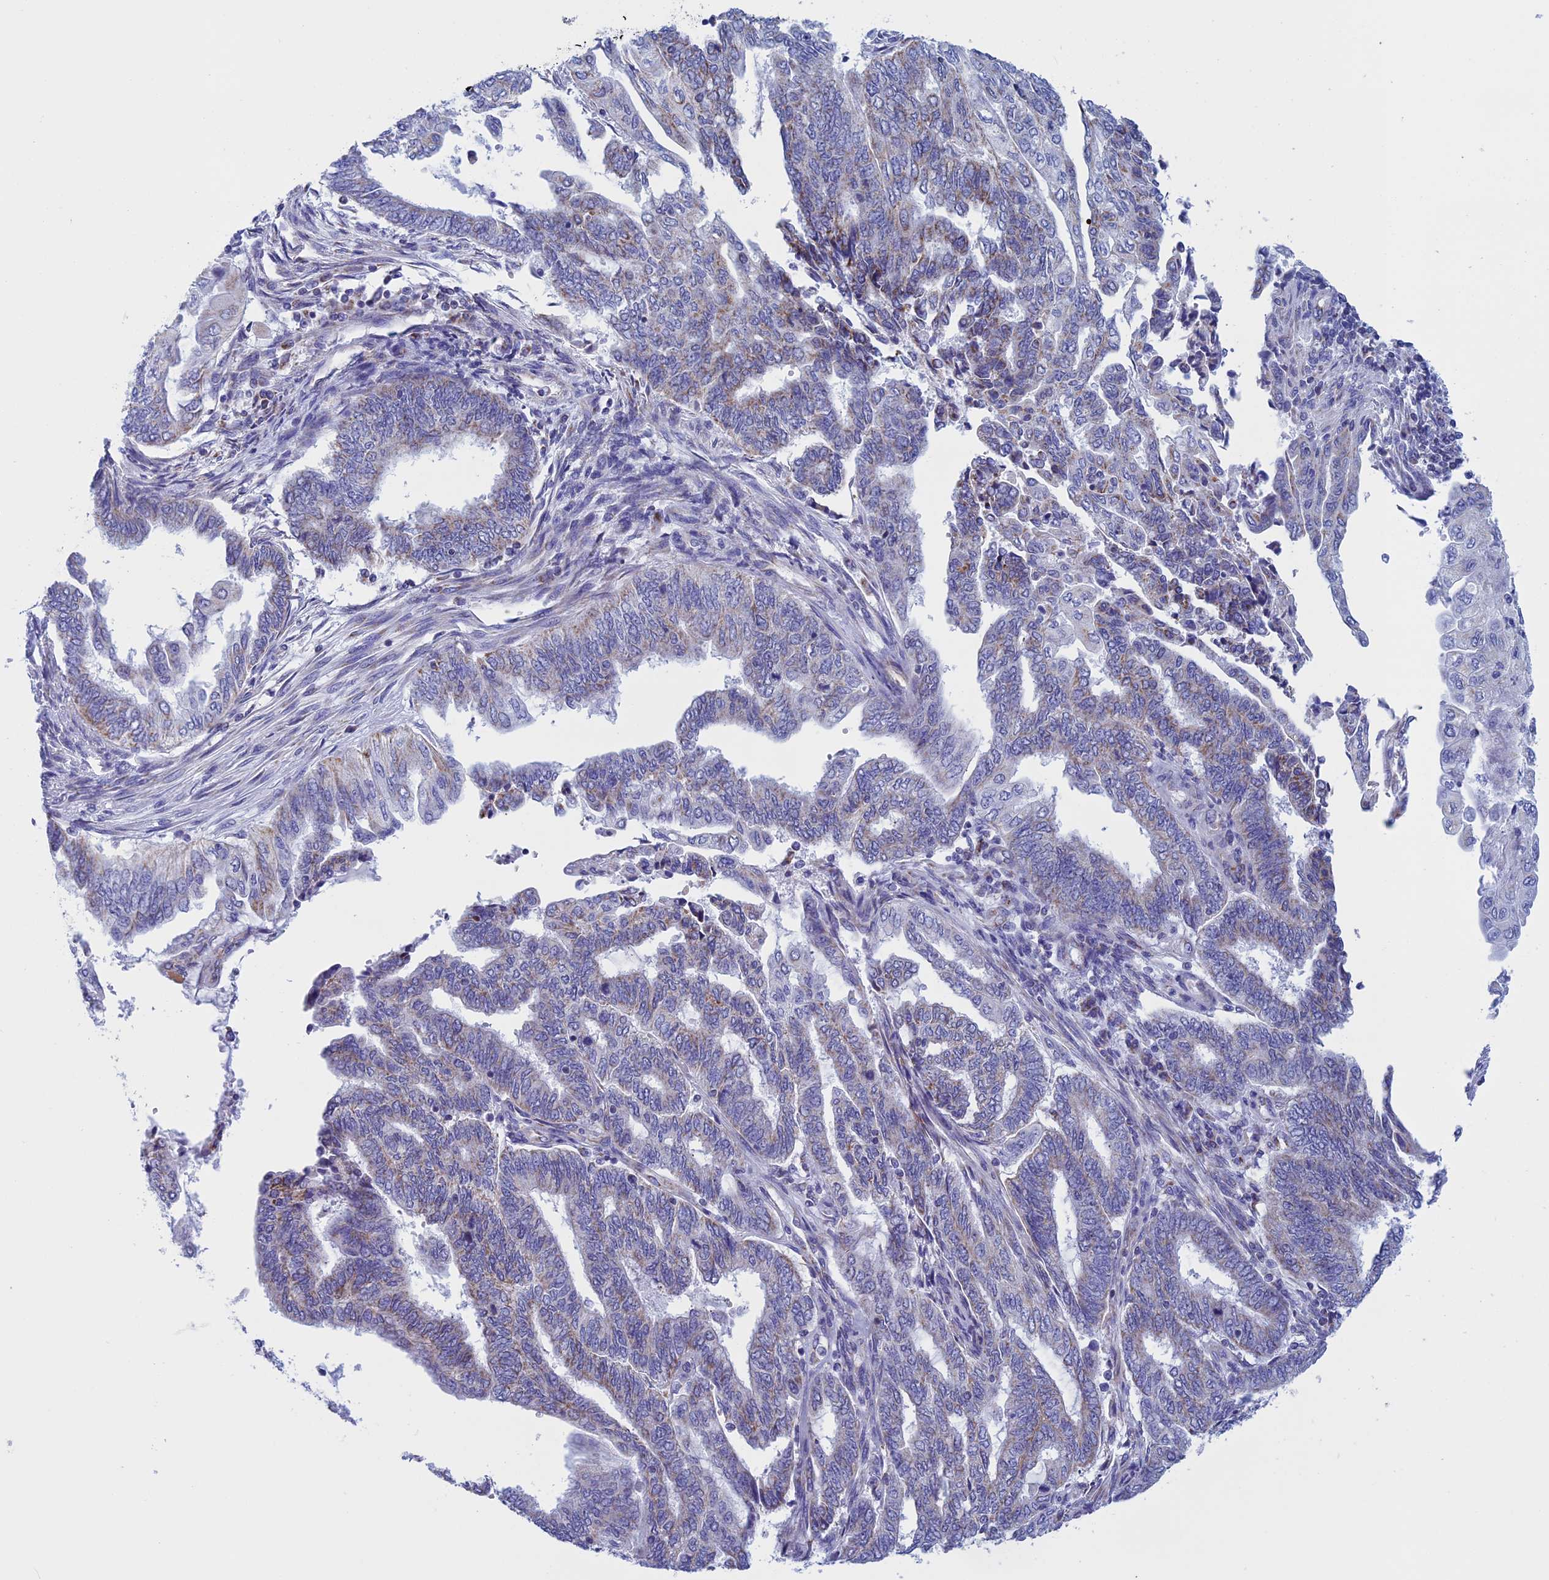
{"staining": {"intensity": "moderate", "quantity": "<25%", "location": "cytoplasmic/membranous"}, "tissue": "endometrial cancer", "cell_type": "Tumor cells", "image_type": "cancer", "snomed": [{"axis": "morphology", "description": "Adenocarcinoma, NOS"}, {"axis": "topography", "description": "Uterus"}, {"axis": "topography", "description": "Endometrium"}], "caption": "The histopathology image demonstrates staining of endometrial cancer (adenocarcinoma), revealing moderate cytoplasmic/membranous protein staining (brown color) within tumor cells.", "gene": "NDUFB9", "patient": {"sex": "female", "age": 70}}